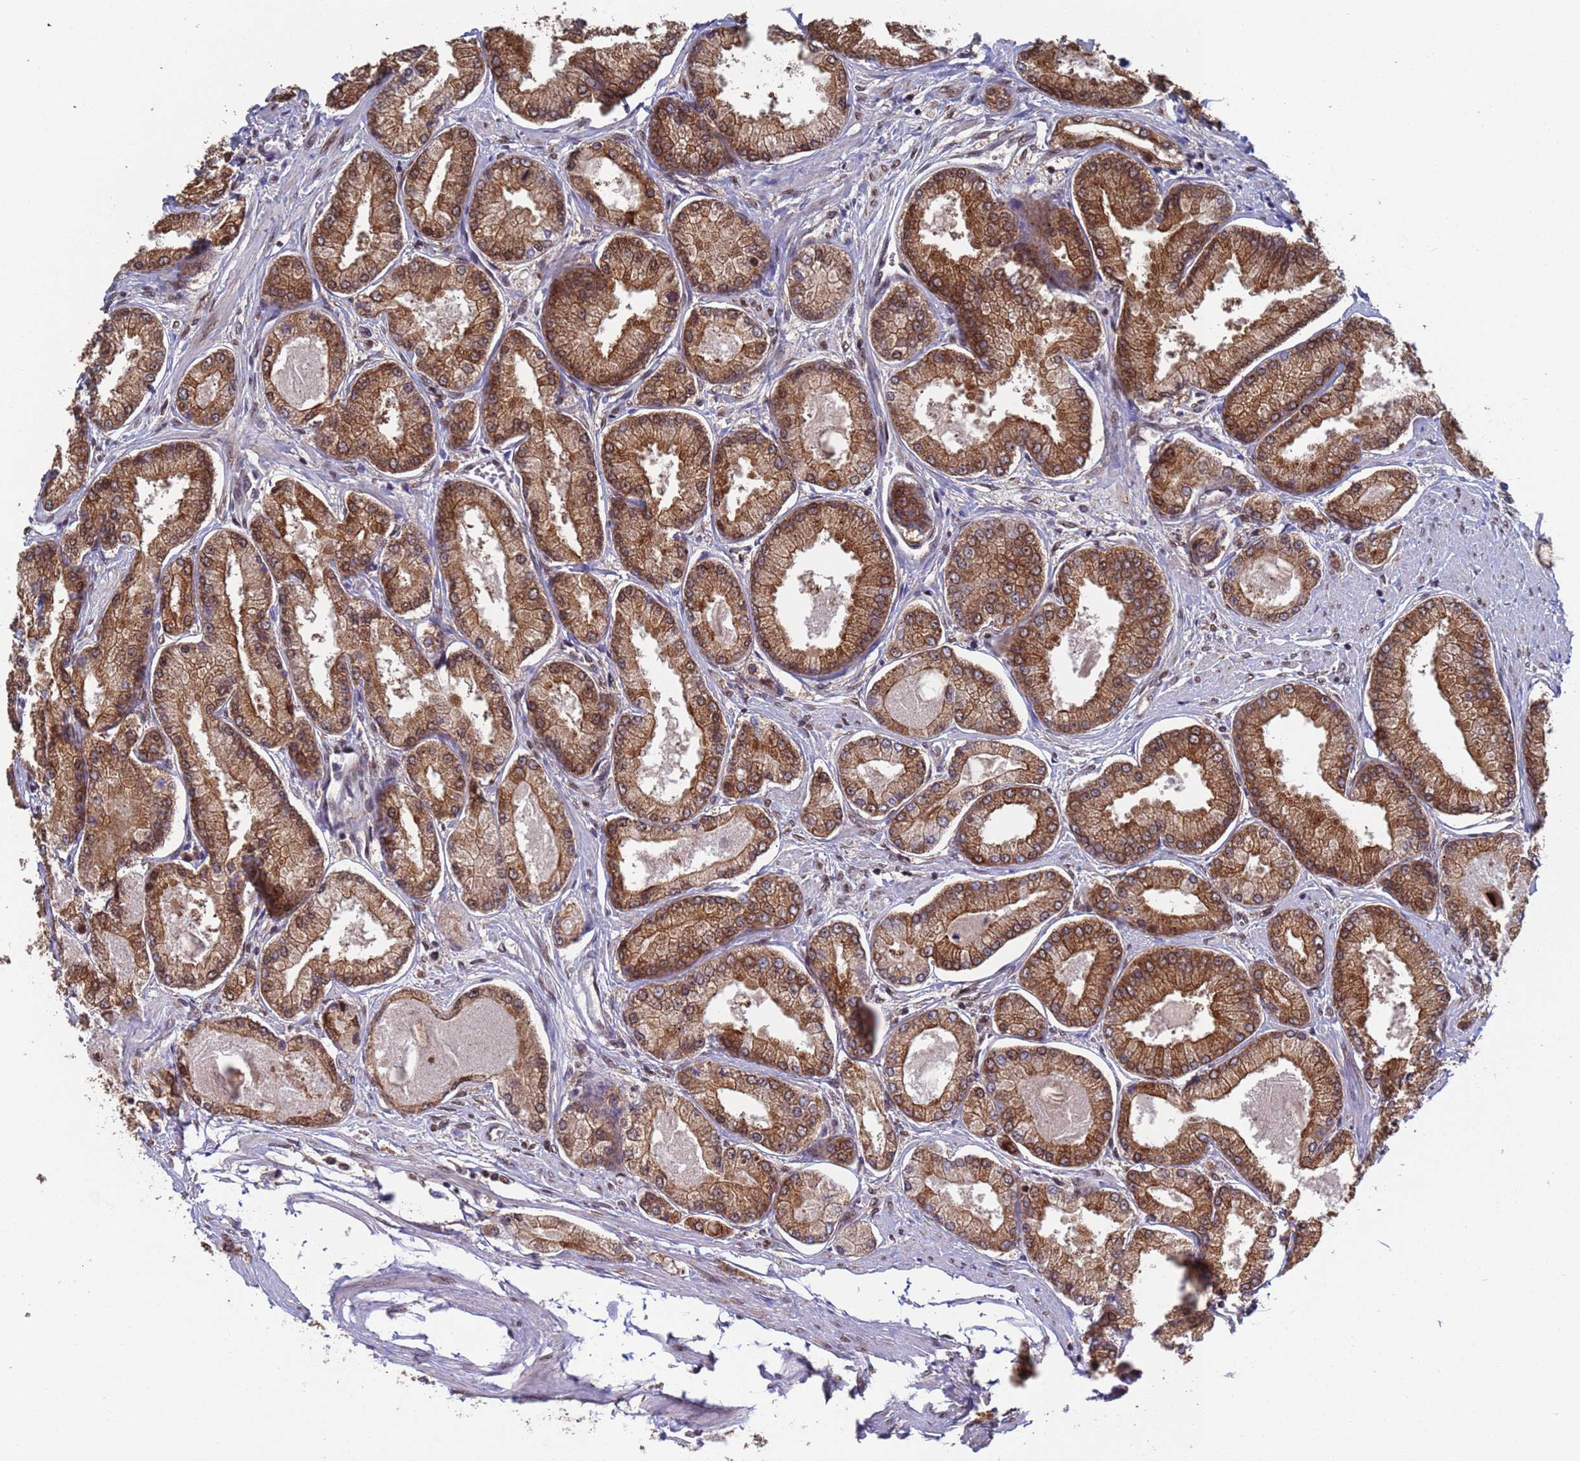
{"staining": {"intensity": "moderate", "quantity": ">75%", "location": "cytoplasmic/membranous"}, "tissue": "prostate cancer", "cell_type": "Tumor cells", "image_type": "cancer", "snomed": [{"axis": "morphology", "description": "Adenocarcinoma, Low grade"}, {"axis": "topography", "description": "Prostate"}], "caption": "Immunohistochemical staining of prostate low-grade adenocarcinoma displays medium levels of moderate cytoplasmic/membranous expression in about >75% of tumor cells. (IHC, brightfield microscopy, high magnification).", "gene": "FUBP3", "patient": {"sex": "male", "age": 74}}